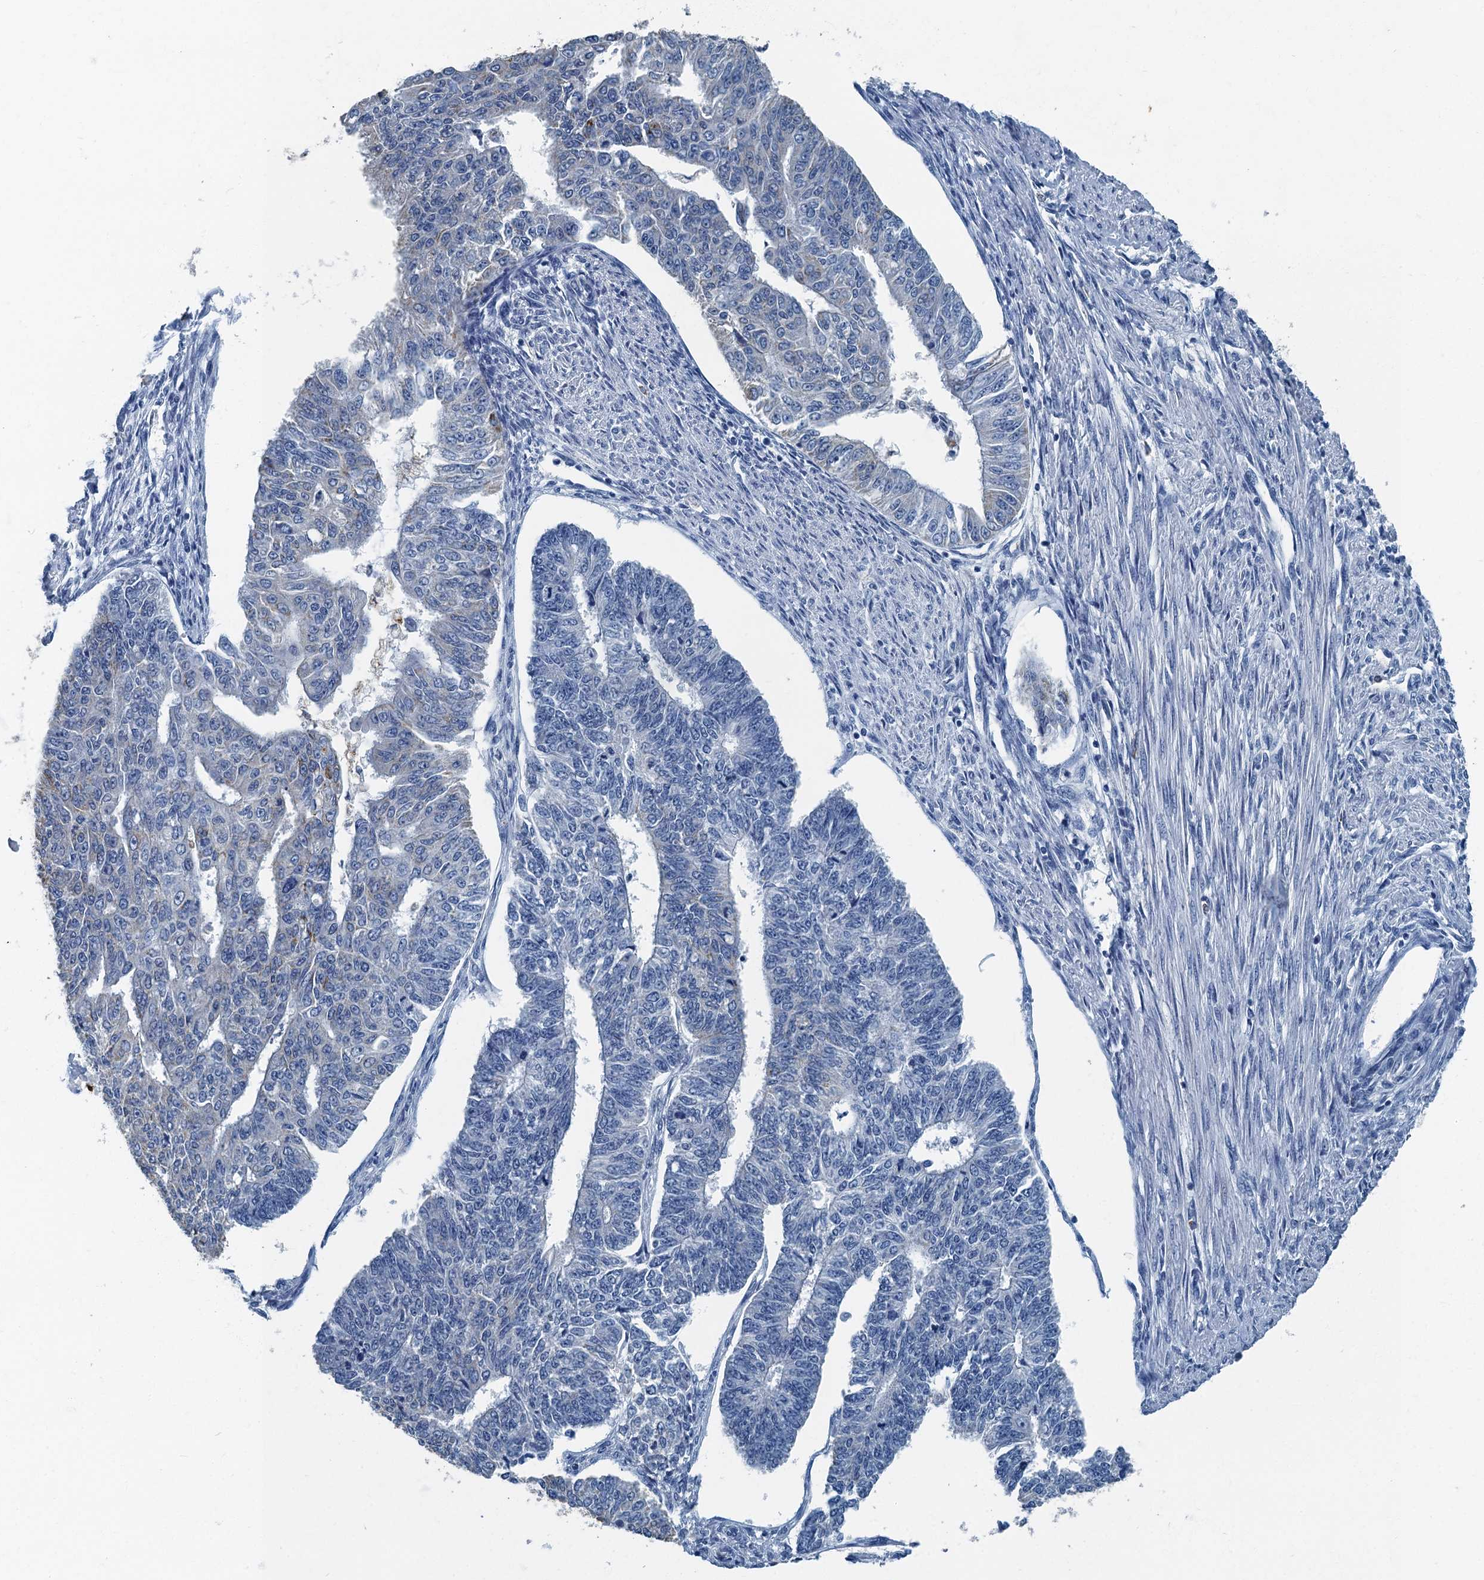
{"staining": {"intensity": "negative", "quantity": "none", "location": "none"}, "tissue": "endometrial cancer", "cell_type": "Tumor cells", "image_type": "cancer", "snomed": [{"axis": "morphology", "description": "Adenocarcinoma, NOS"}, {"axis": "topography", "description": "Endometrium"}], "caption": "The micrograph reveals no significant expression in tumor cells of adenocarcinoma (endometrial).", "gene": "GADL1", "patient": {"sex": "female", "age": 32}}